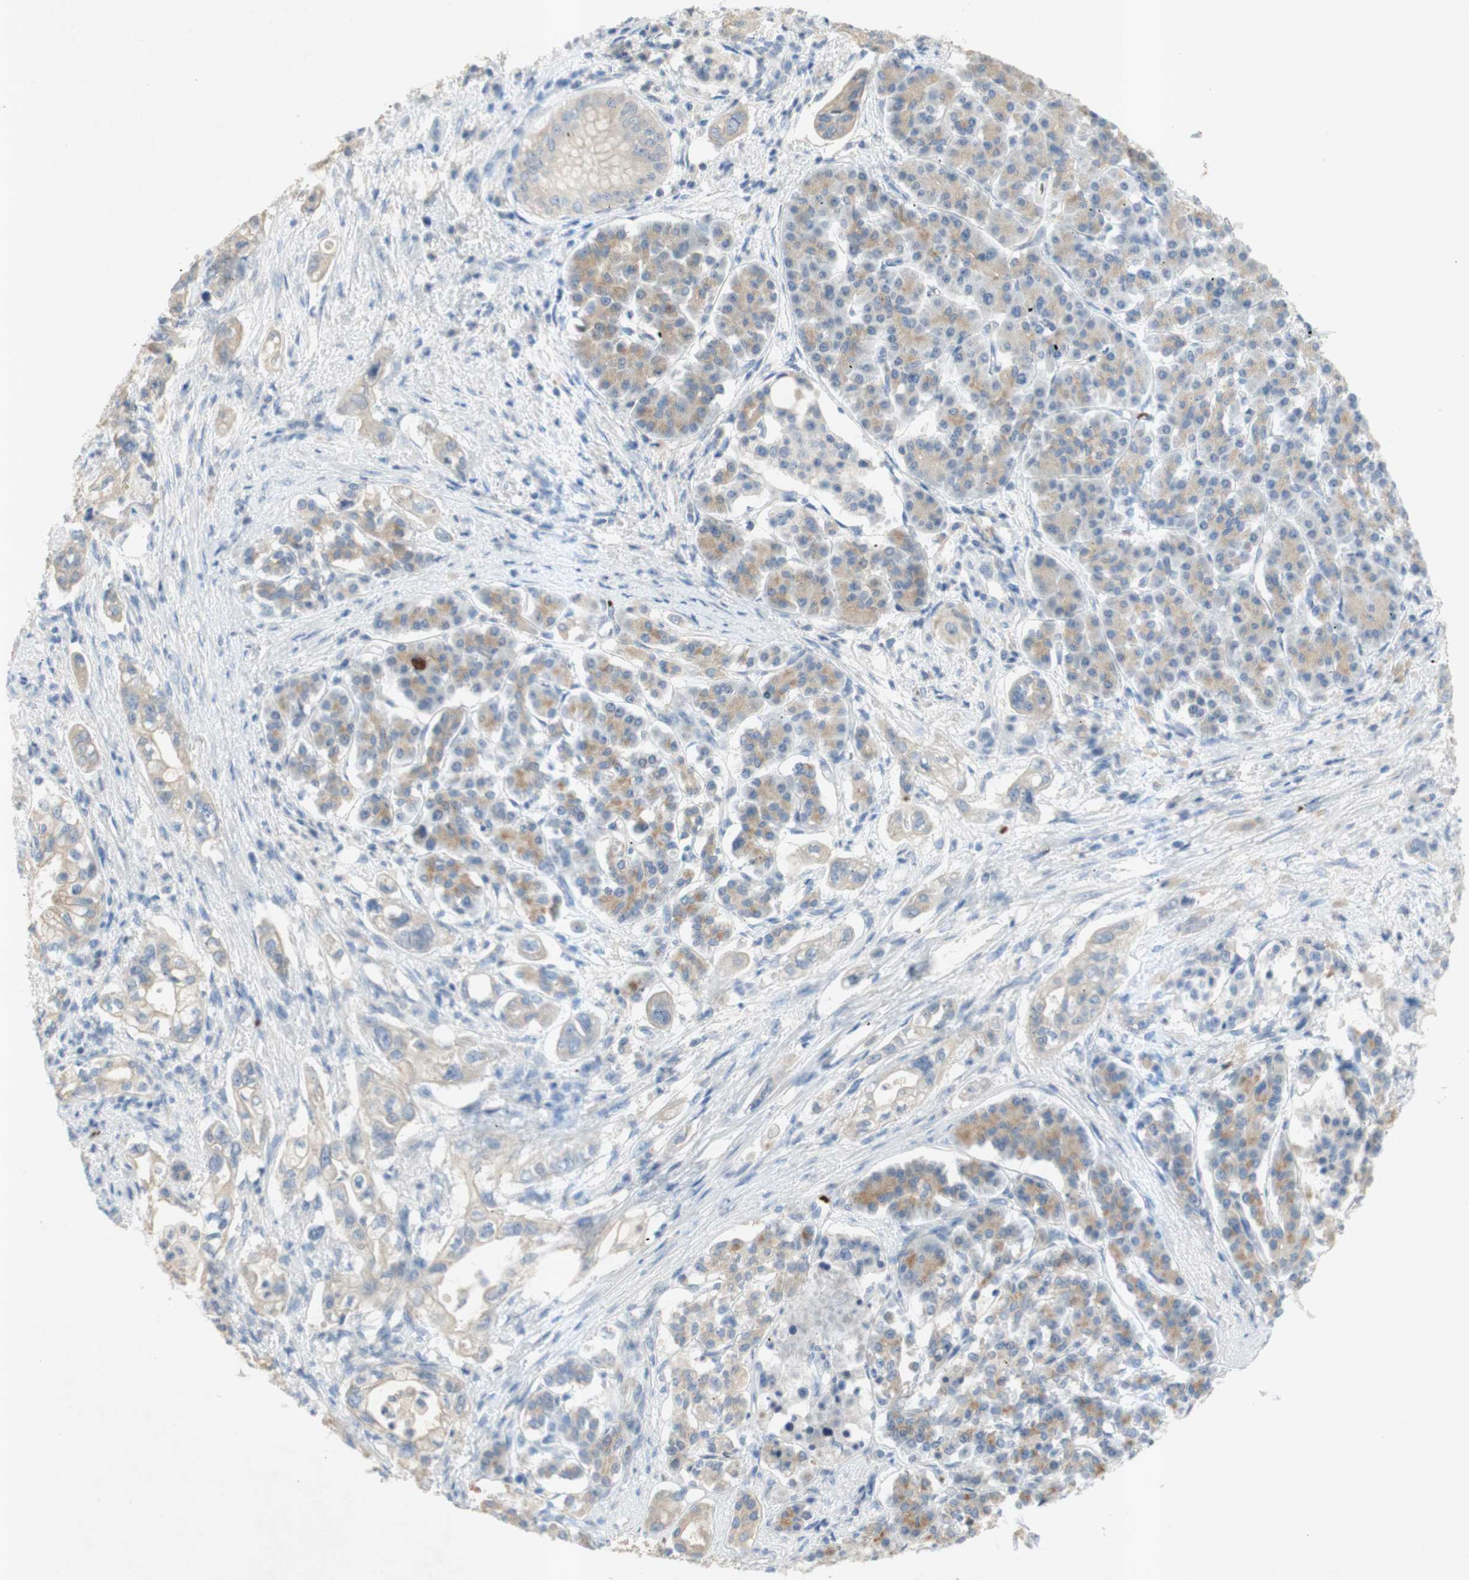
{"staining": {"intensity": "weak", "quantity": "25%-75%", "location": "cytoplasmic/membranous"}, "tissue": "pancreatic cancer", "cell_type": "Tumor cells", "image_type": "cancer", "snomed": [{"axis": "morphology", "description": "Normal tissue, NOS"}, {"axis": "topography", "description": "Pancreas"}], "caption": "Brown immunohistochemical staining in pancreatic cancer displays weak cytoplasmic/membranous expression in approximately 25%-75% of tumor cells.", "gene": "EPO", "patient": {"sex": "male", "age": 42}}